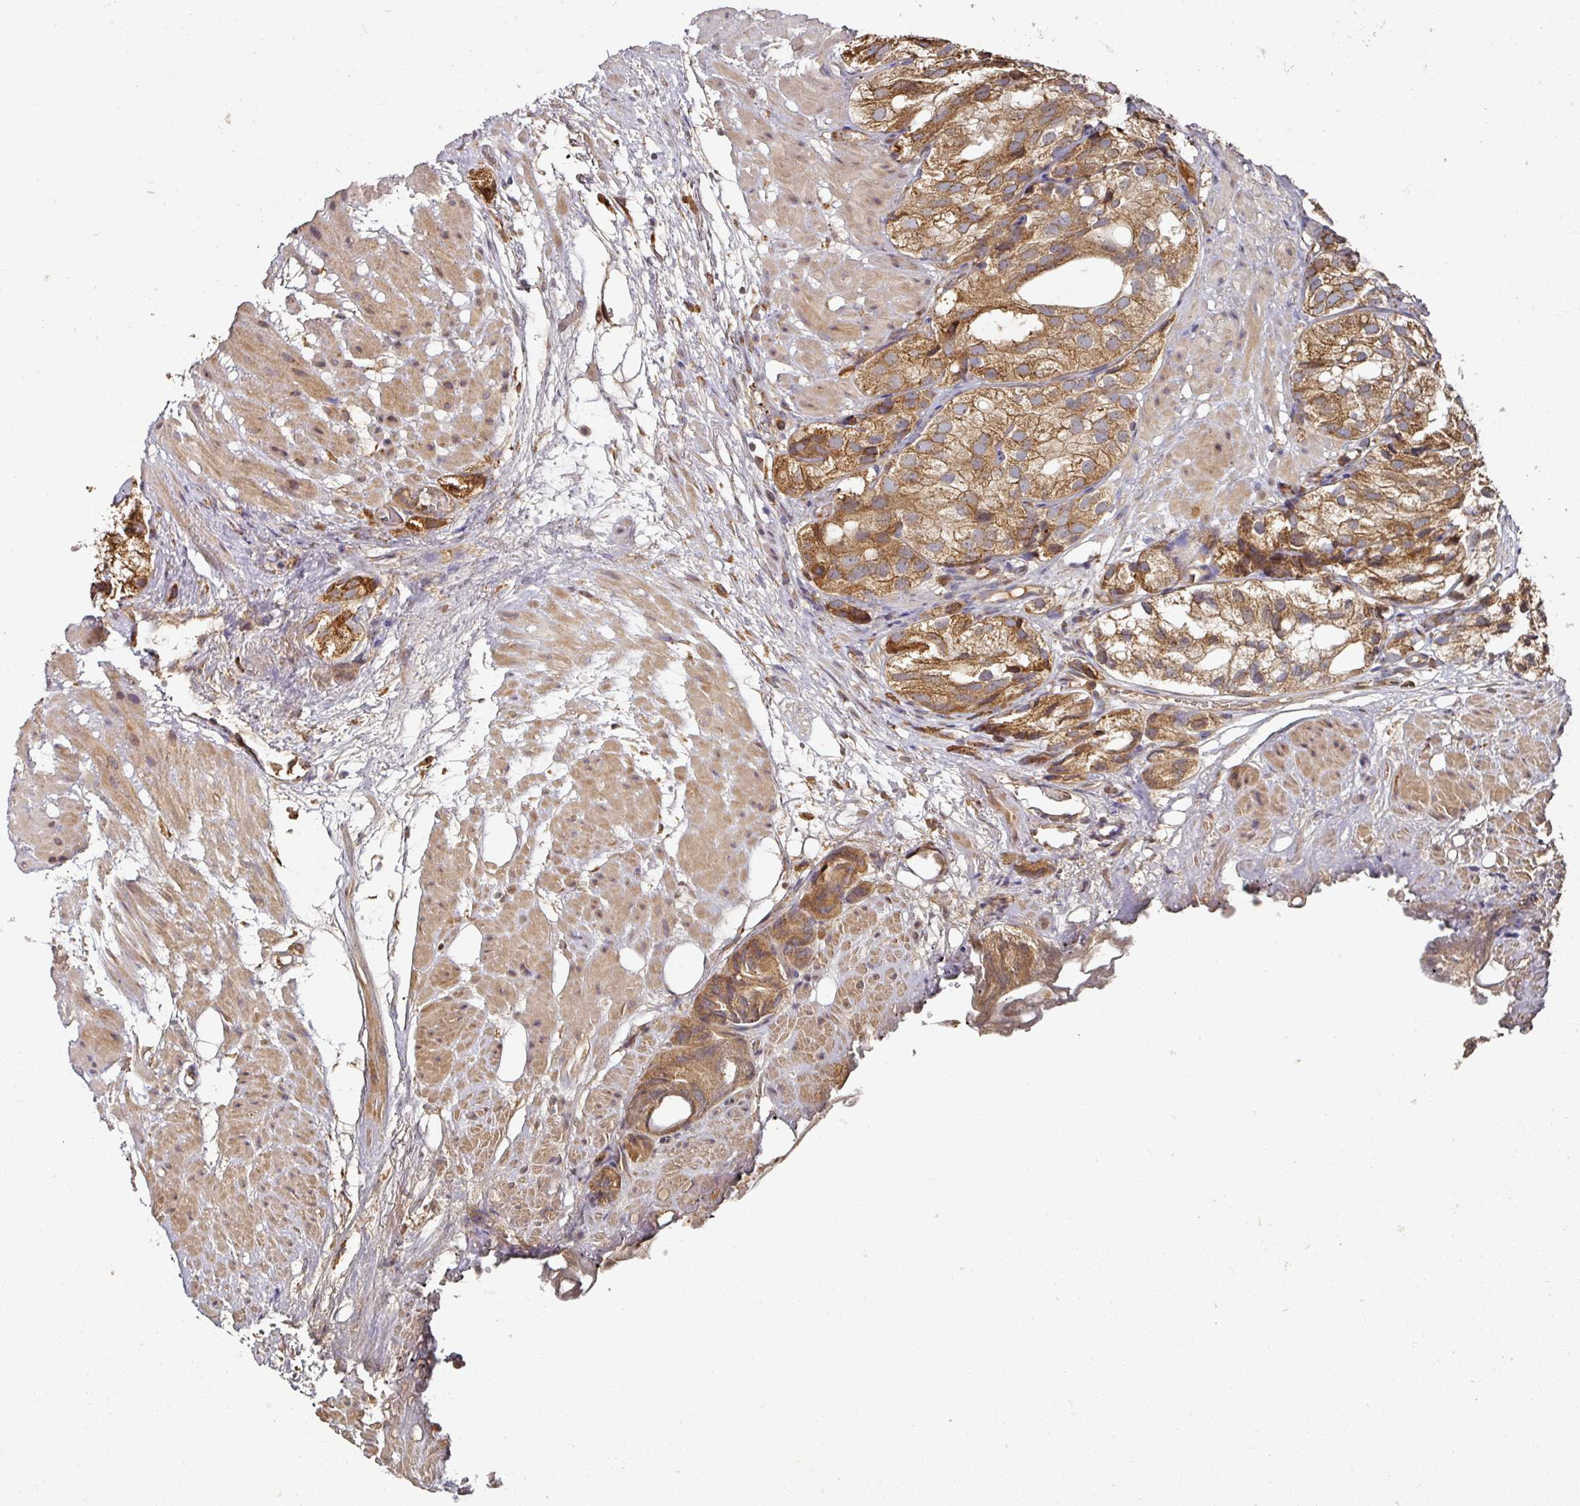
{"staining": {"intensity": "moderate", "quantity": ">75%", "location": "cytoplasmic/membranous"}, "tissue": "prostate cancer", "cell_type": "Tumor cells", "image_type": "cancer", "snomed": [{"axis": "morphology", "description": "Adenocarcinoma, High grade"}, {"axis": "topography", "description": "Prostate"}], "caption": "Brown immunohistochemical staining in human prostate adenocarcinoma (high-grade) reveals moderate cytoplasmic/membranous staining in about >75% of tumor cells. (Stains: DAB (3,3'-diaminobenzidine) in brown, nuclei in blue, Microscopy: brightfield microscopy at high magnification).", "gene": "CEP95", "patient": {"sex": "male", "age": 82}}